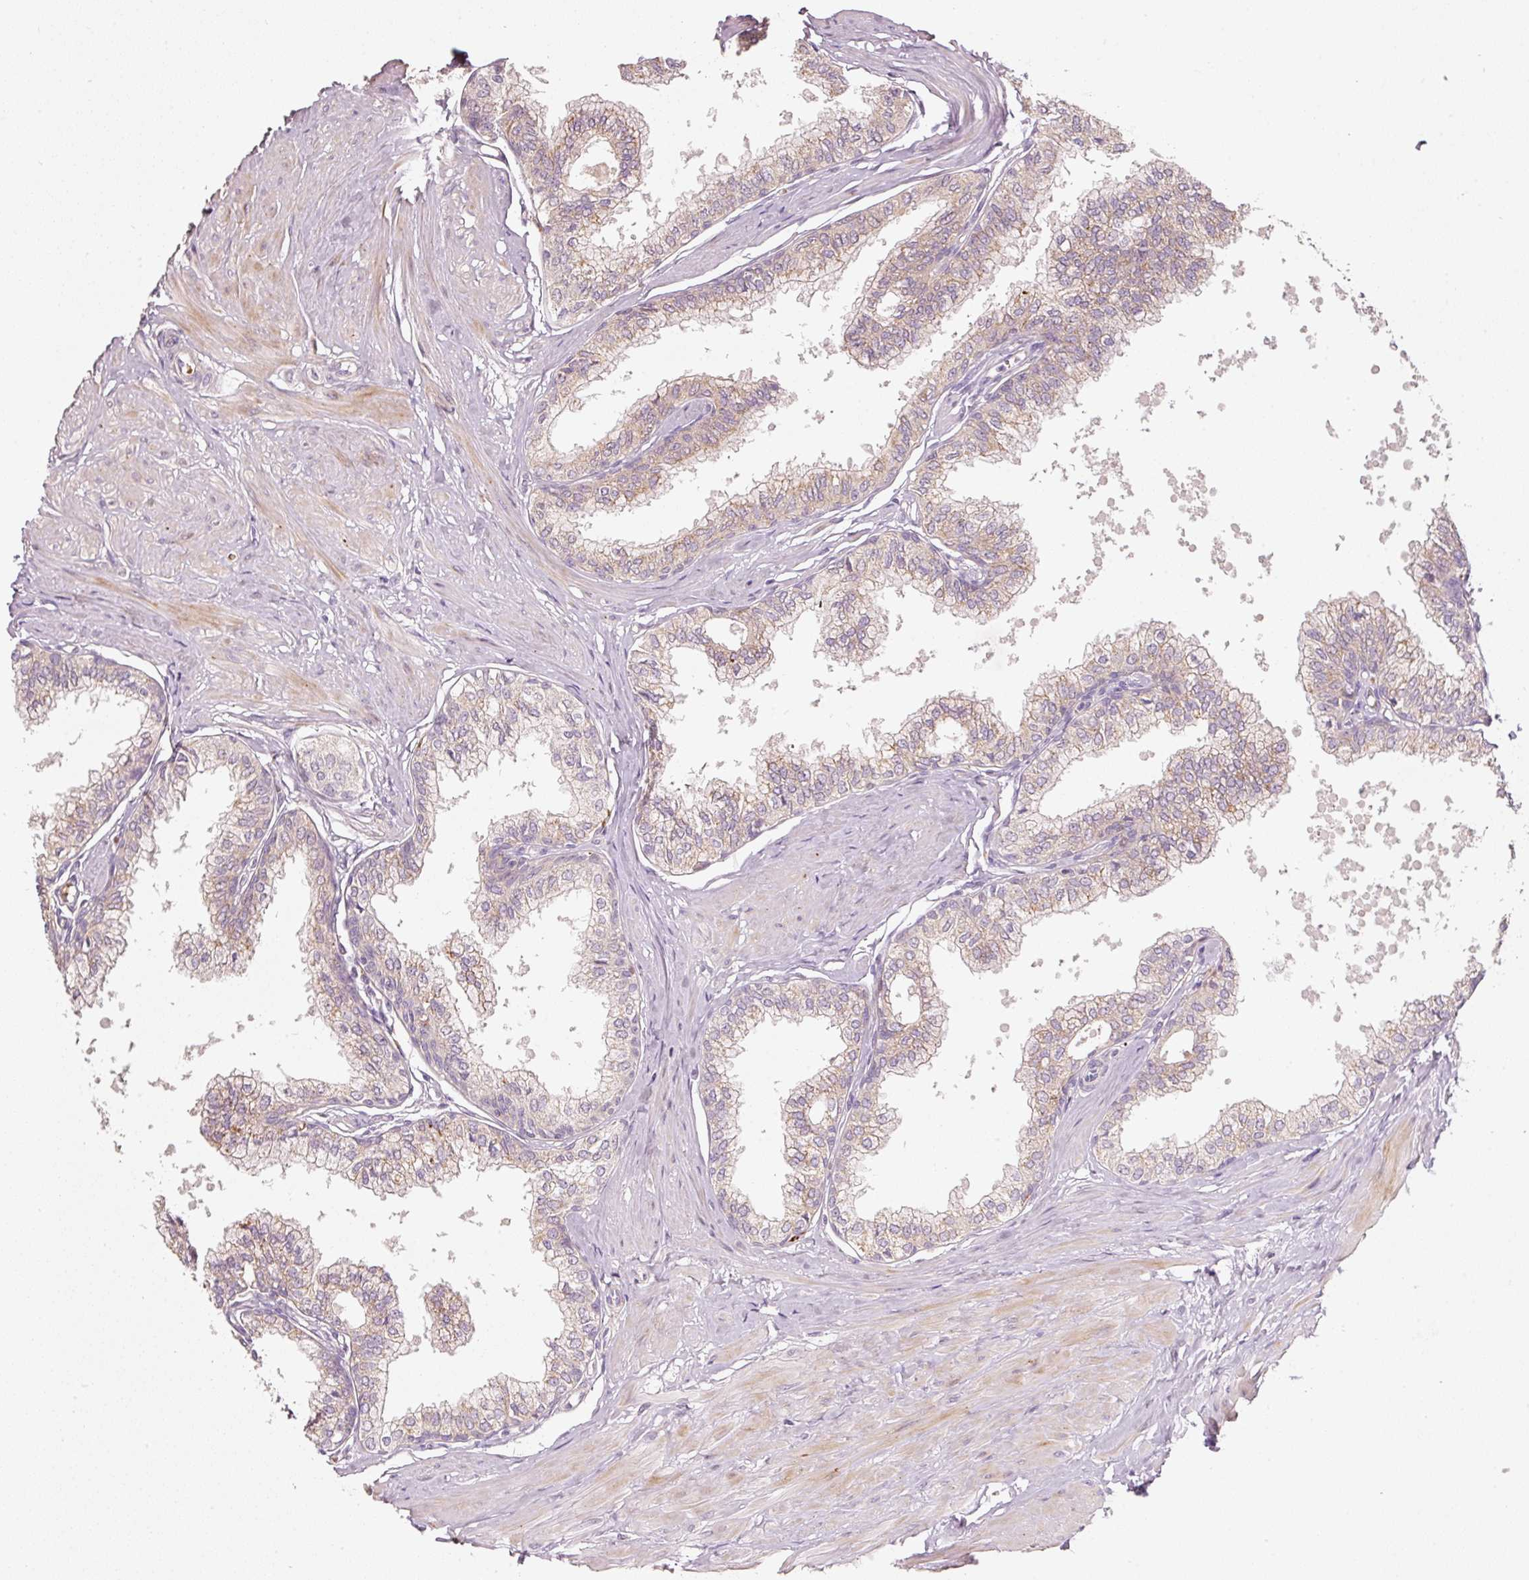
{"staining": {"intensity": "moderate", "quantity": "<25%", "location": "cytoplasmic/membranous"}, "tissue": "seminal vesicle", "cell_type": "Glandular cells", "image_type": "normal", "snomed": [{"axis": "morphology", "description": "Normal tissue, NOS"}, {"axis": "topography", "description": "Prostate"}, {"axis": "topography", "description": "Seminal veicle"}], "caption": "DAB (3,3'-diaminobenzidine) immunohistochemical staining of normal human seminal vesicle reveals moderate cytoplasmic/membranous protein staining in about <25% of glandular cells. The protein is stained brown, and the nuclei are stained in blue (DAB (3,3'-diaminobenzidine) IHC with brightfield microscopy, high magnification).", "gene": "KLHL21", "patient": {"sex": "male", "age": 60}}